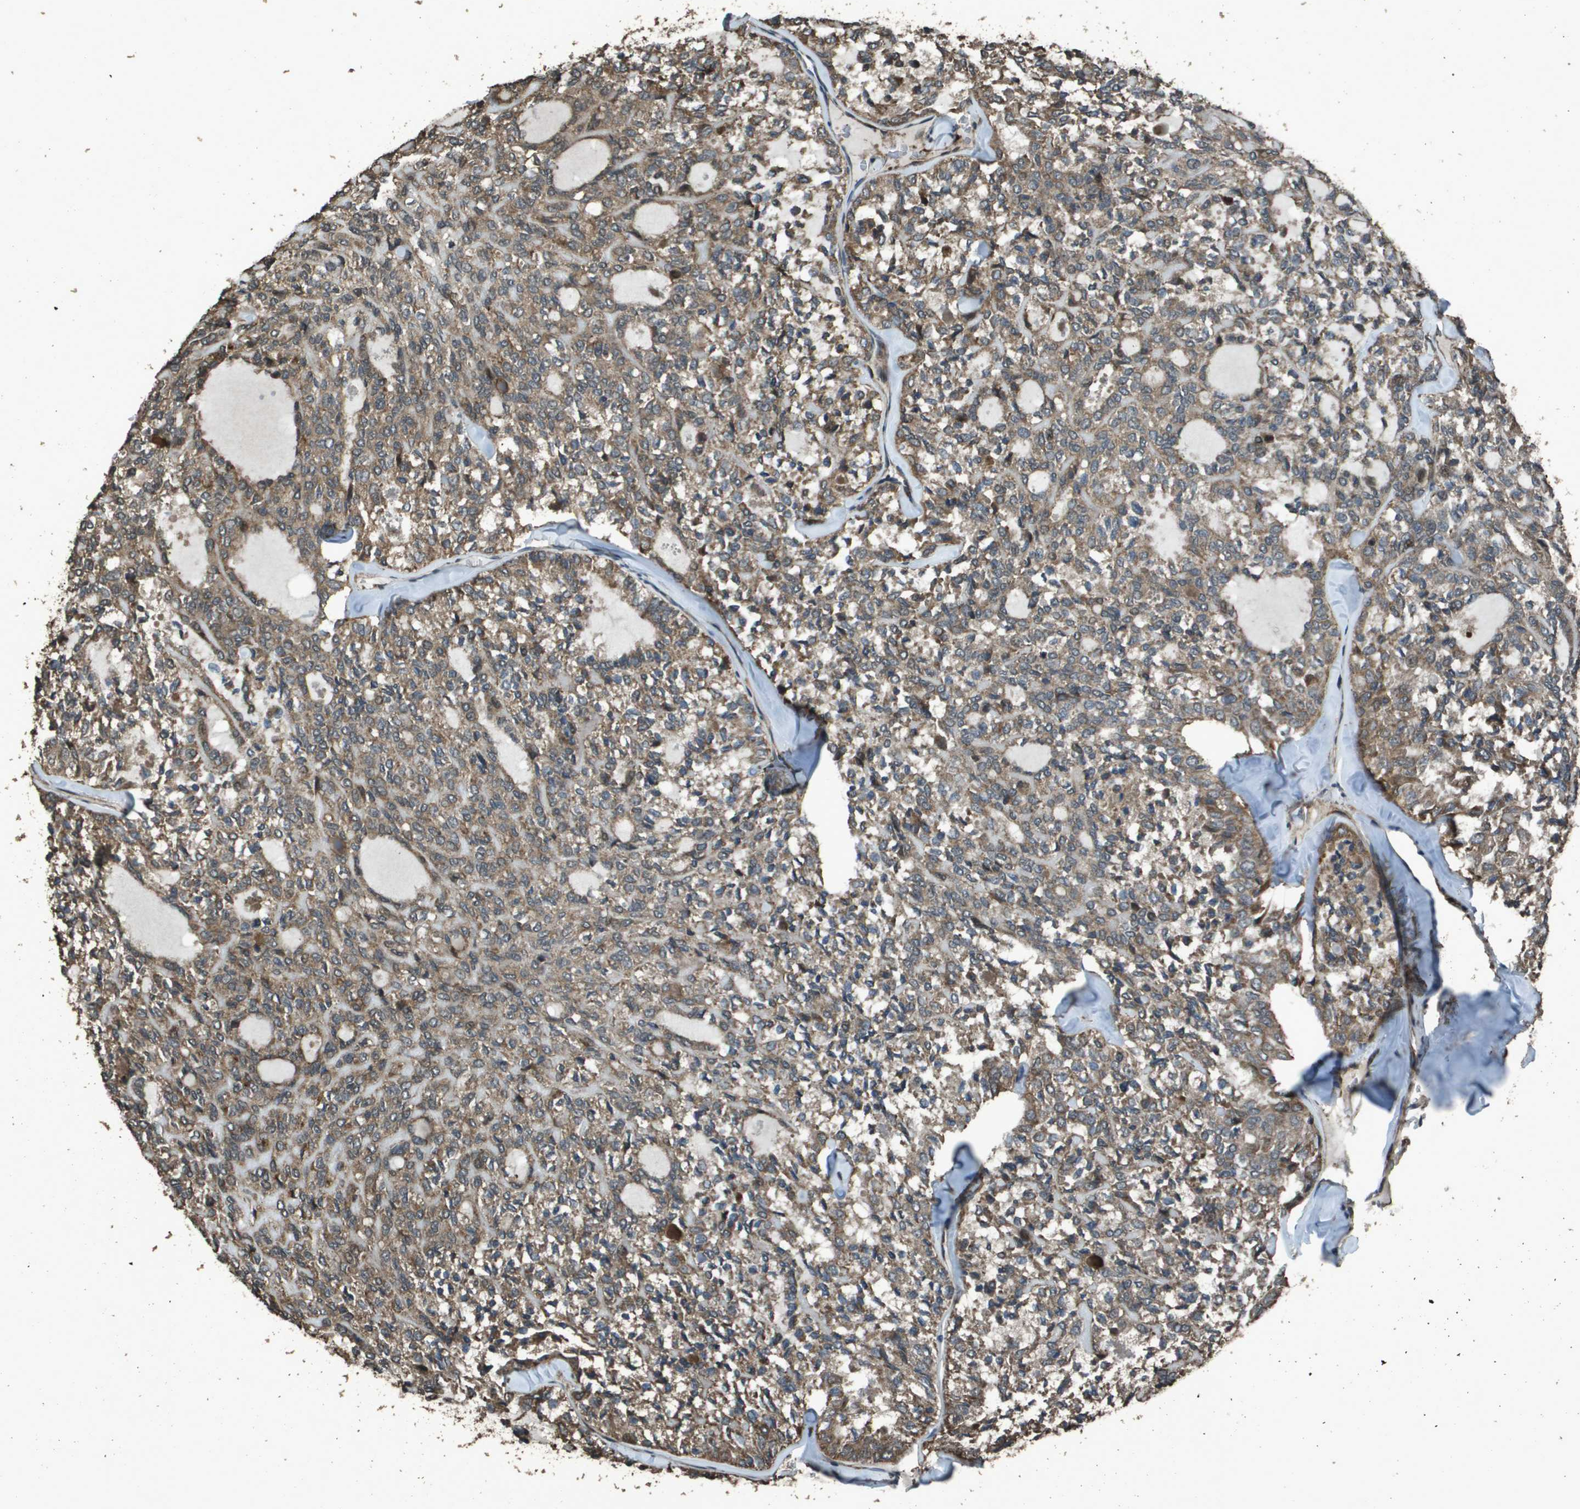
{"staining": {"intensity": "moderate", "quantity": ">75%", "location": "cytoplasmic/membranous"}, "tissue": "thyroid cancer", "cell_type": "Tumor cells", "image_type": "cancer", "snomed": [{"axis": "morphology", "description": "Follicular adenoma carcinoma, NOS"}, {"axis": "topography", "description": "Thyroid gland"}], "caption": "Follicular adenoma carcinoma (thyroid) was stained to show a protein in brown. There is medium levels of moderate cytoplasmic/membranous positivity in approximately >75% of tumor cells. (DAB (3,3'-diaminobenzidine) IHC with brightfield microscopy, high magnification).", "gene": "FIG4", "patient": {"sex": "male", "age": 75}}